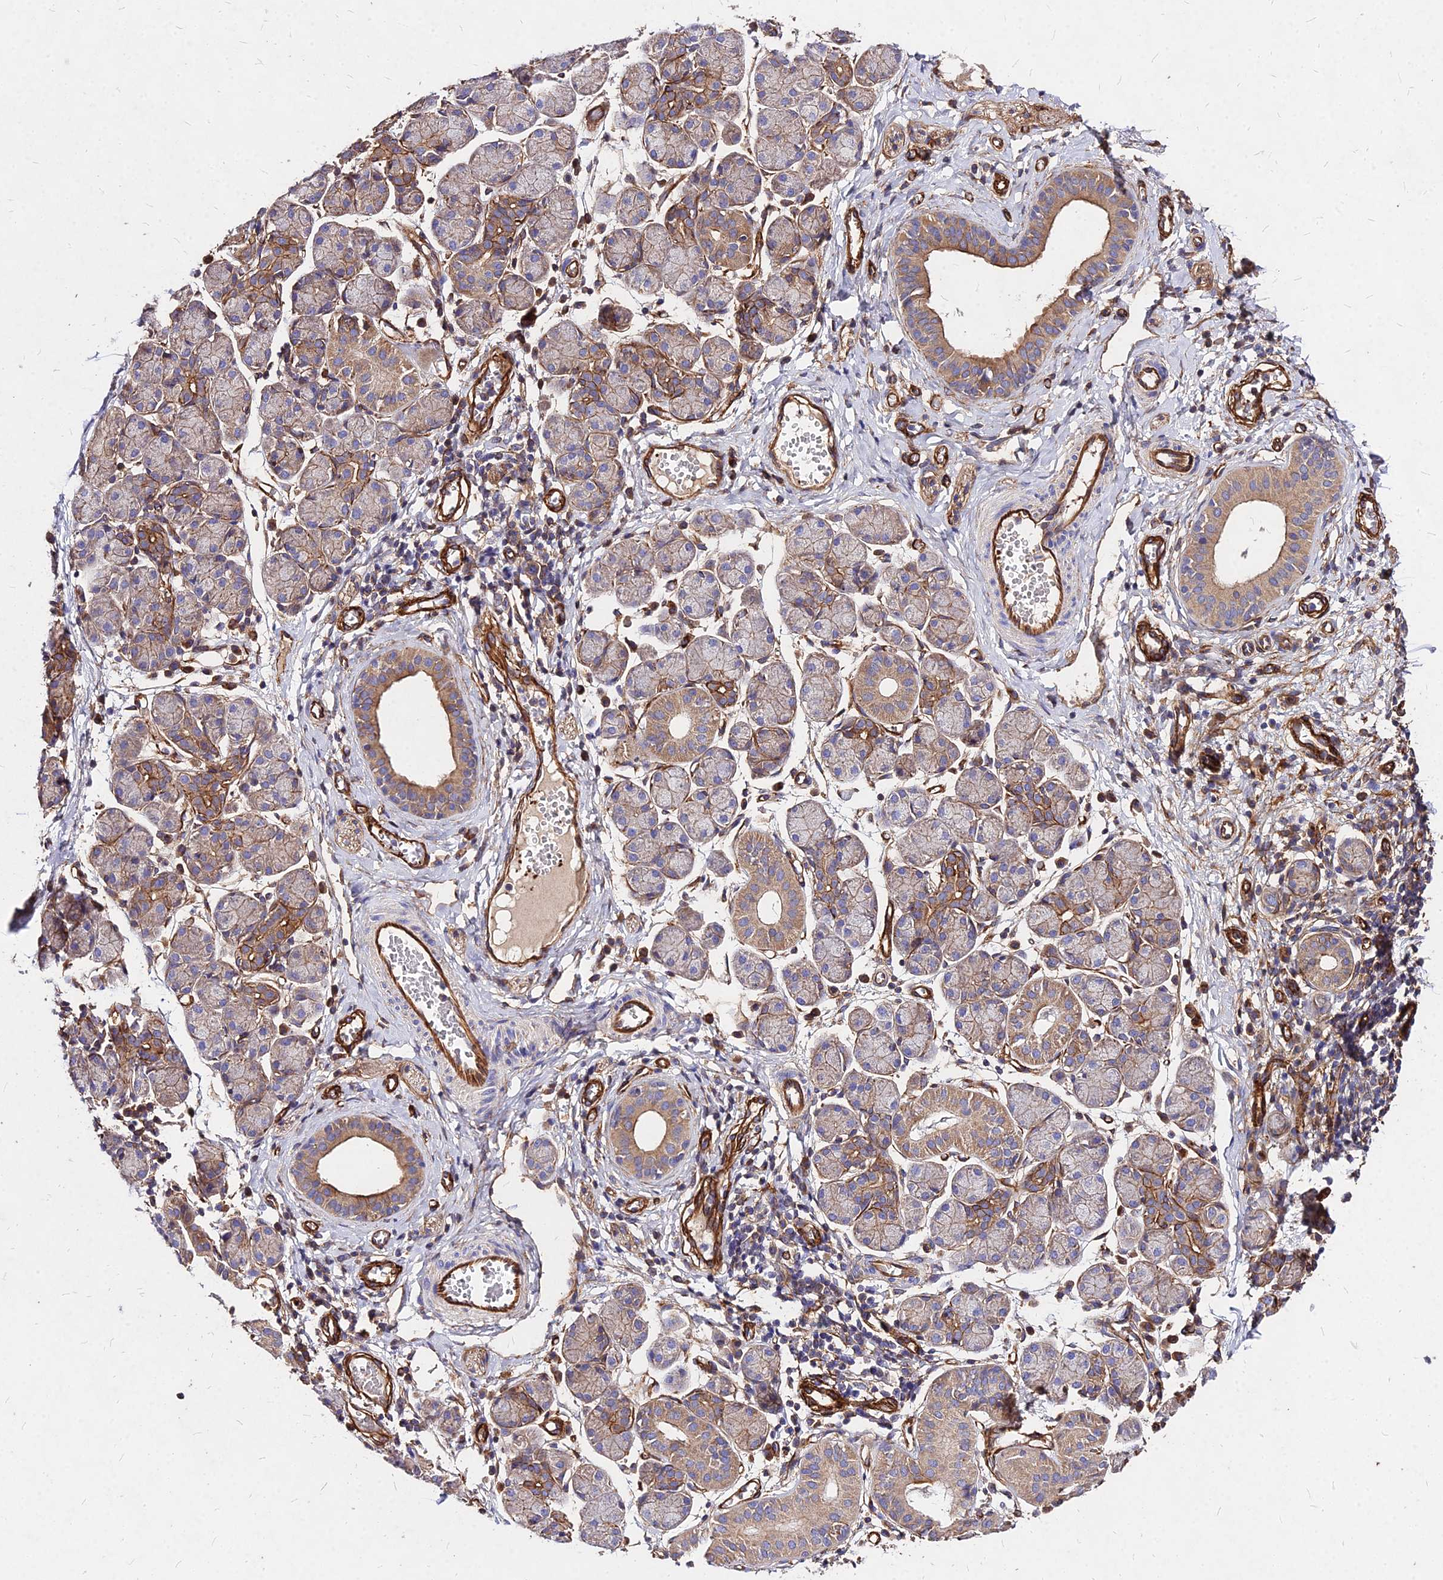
{"staining": {"intensity": "moderate", "quantity": "25%-75%", "location": "cytoplasmic/membranous"}, "tissue": "salivary gland", "cell_type": "Glandular cells", "image_type": "normal", "snomed": [{"axis": "morphology", "description": "Normal tissue, NOS"}, {"axis": "morphology", "description": "Inflammation, NOS"}, {"axis": "topography", "description": "Lymph node"}, {"axis": "topography", "description": "Salivary gland"}], "caption": "A high-resolution image shows immunohistochemistry staining of normal salivary gland, which displays moderate cytoplasmic/membranous expression in approximately 25%-75% of glandular cells.", "gene": "EFCC1", "patient": {"sex": "male", "age": 3}}